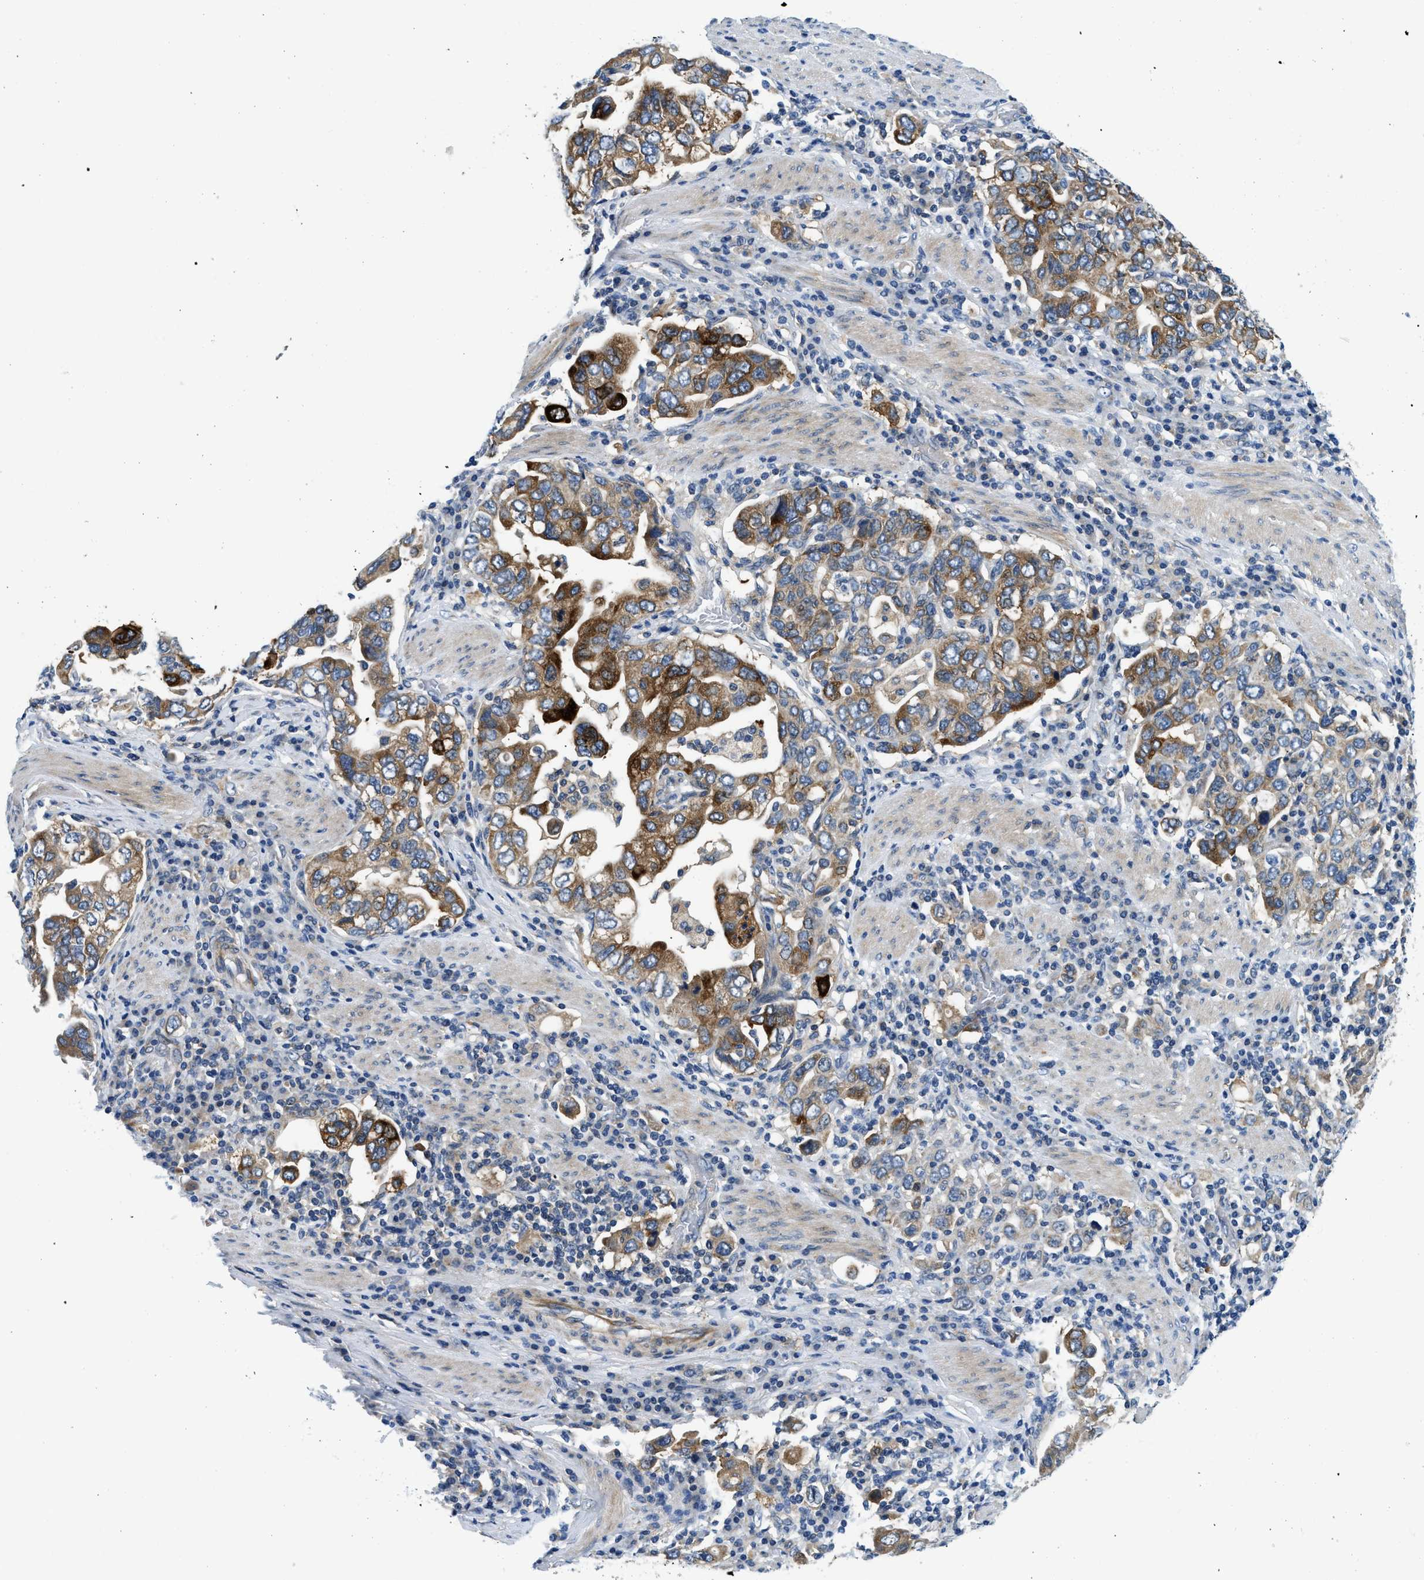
{"staining": {"intensity": "moderate", "quantity": ">75%", "location": "cytoplasmic/membranous"}, "tissue": "stomach cancer", "cell_type": "Tumor cells", "image_type": "cancer", "snomed": [{"axis": "morphology", "description": "Adenocarcinoma, NOS"}, {"axis": "topography", "description": "Stomach, upper"}], "caption": "A photomicrograph showing moderate cytoplasmic/membranous expression in approximately >75% of tumor cells in stomach adenocarcinoma, as visualized by brown immunohistochemical staining.", "gene": "LPIN2", "patient": {"sex": "male", "age": 62}}